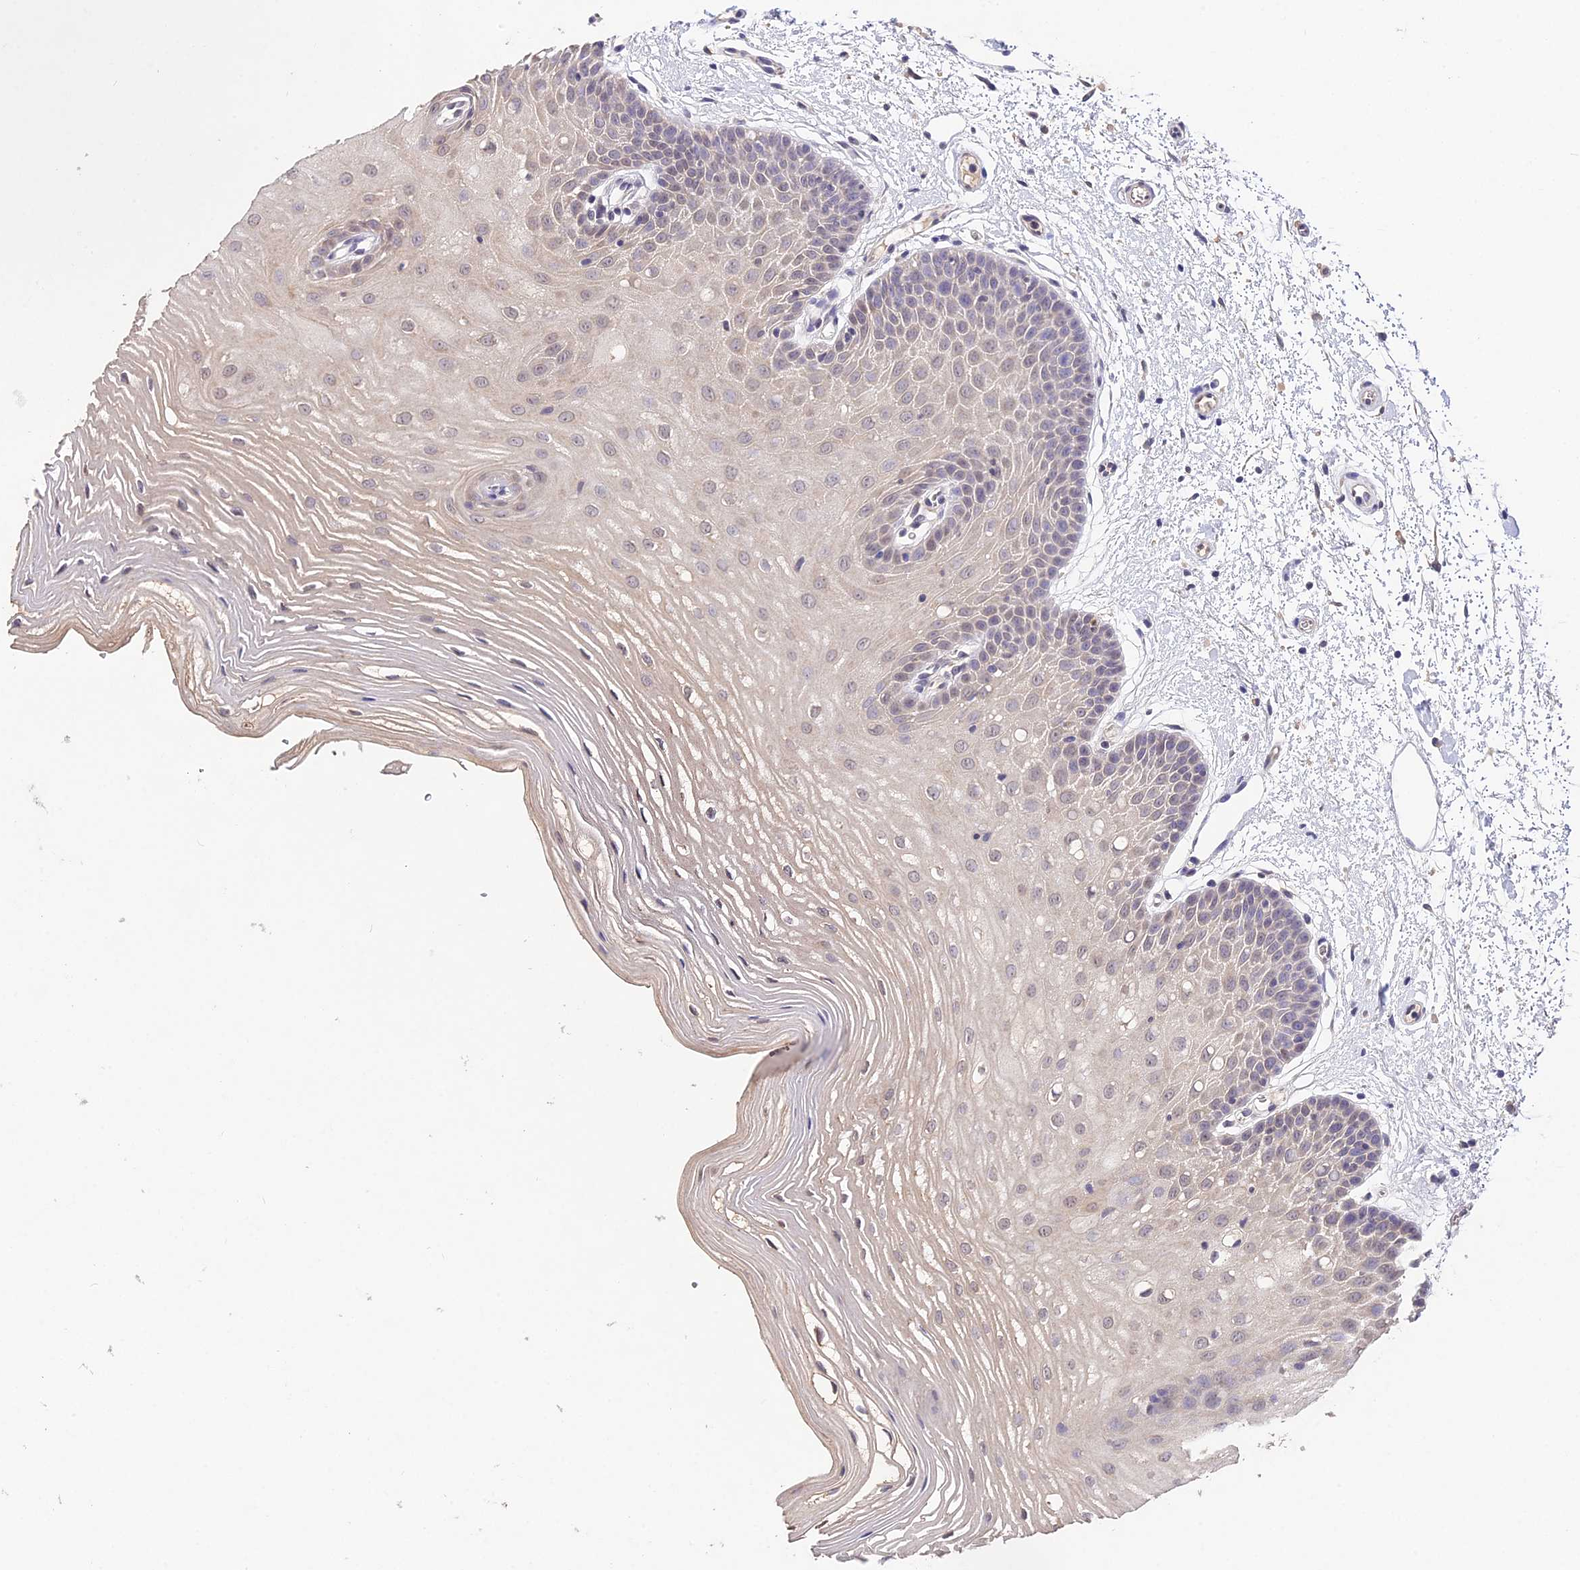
{"staining": {"intensity": "weak", "quantity": "25%-75%", "location": "cytoplasmic/membranous,nuclear"}, "tissue": "oral mucosa", "cell_type": "Squamous epithelial cells", "image_type": "normal", "snomed": [{"axis": "morphology", "description": "Normal tissue, NOS"}, {"axis": "topography", "description": "Oral tissue"}, {"axis": "topography", "description": "Tounge, NOS"}], "caption": "Immunohistochemical staining of unremarkable oral mucosa displays low levels of weak cytoplasmic/membranous,nuclear staining in about 25%-75% of squamous epithelial cells.", "gene": "PGK1", "patient": {"sex": "female", "age": 73}}